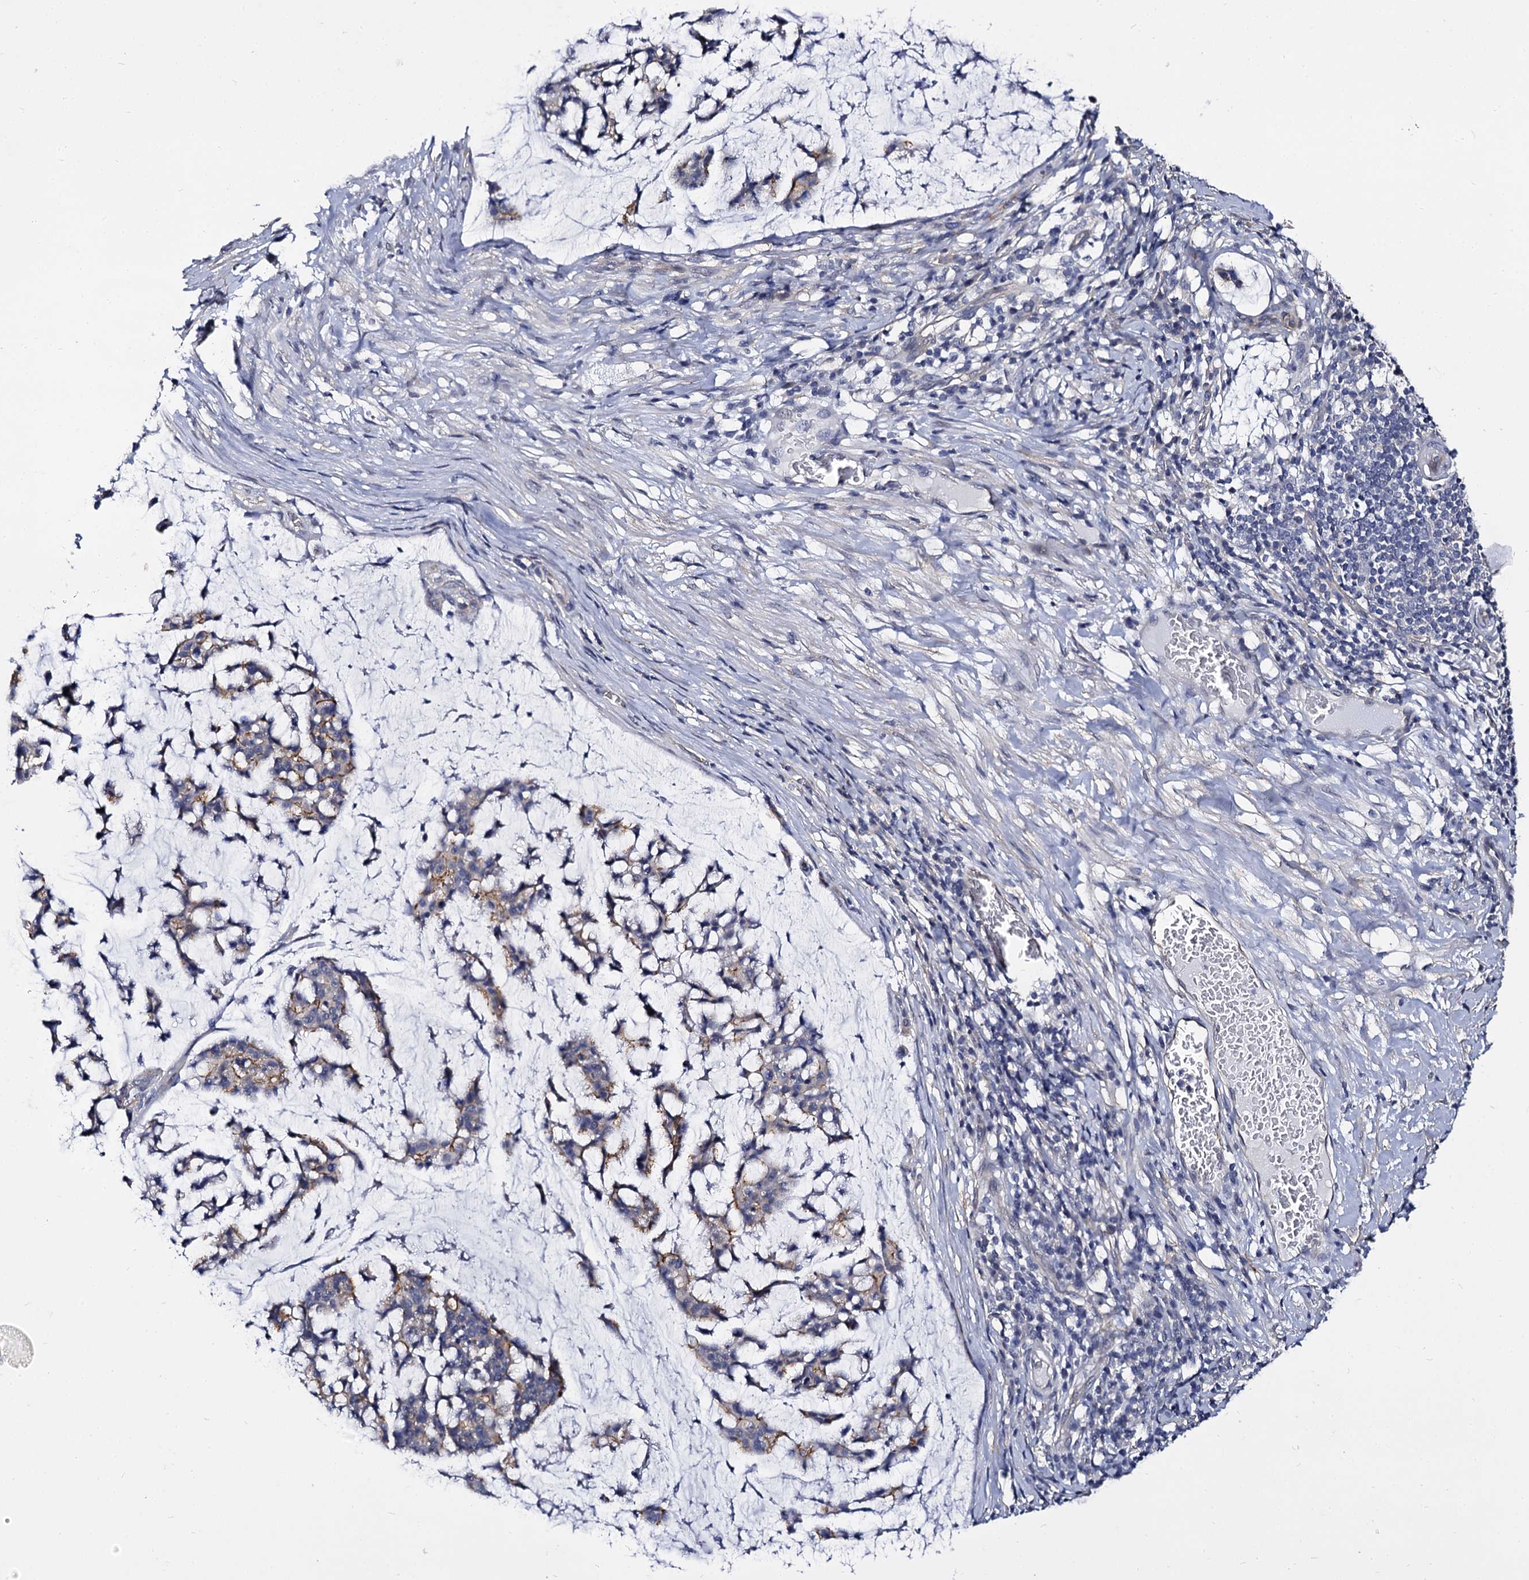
{"staining": {"intensity": "moderate", "quantity": "<25%", "location": "cytoplasmic/membranous"}, "tissue": "stomach cancer", "cell_type": "Tumor cells", "image_type": "cancer", "snomed": [{"axis": "morphology", "description": "Adenocarcinoma, NOS"}, {"axis": "topography", "description": "Stomach, lower"}], "caption": "Immunohistochemistry (IHC) of adenocarcinoma (stomach) exhibits low levels of moderate cytoplasmic/membranous positivity in approximately <25% of tumor cells. The staining was performed using DAB (3,3'-diaminobenzidine), with brown indicating positive protein expression. Nuclei are stained blue with hematoxylin.", "gene": "CBFB", "patient": {"sex": "male", "age": 67}}